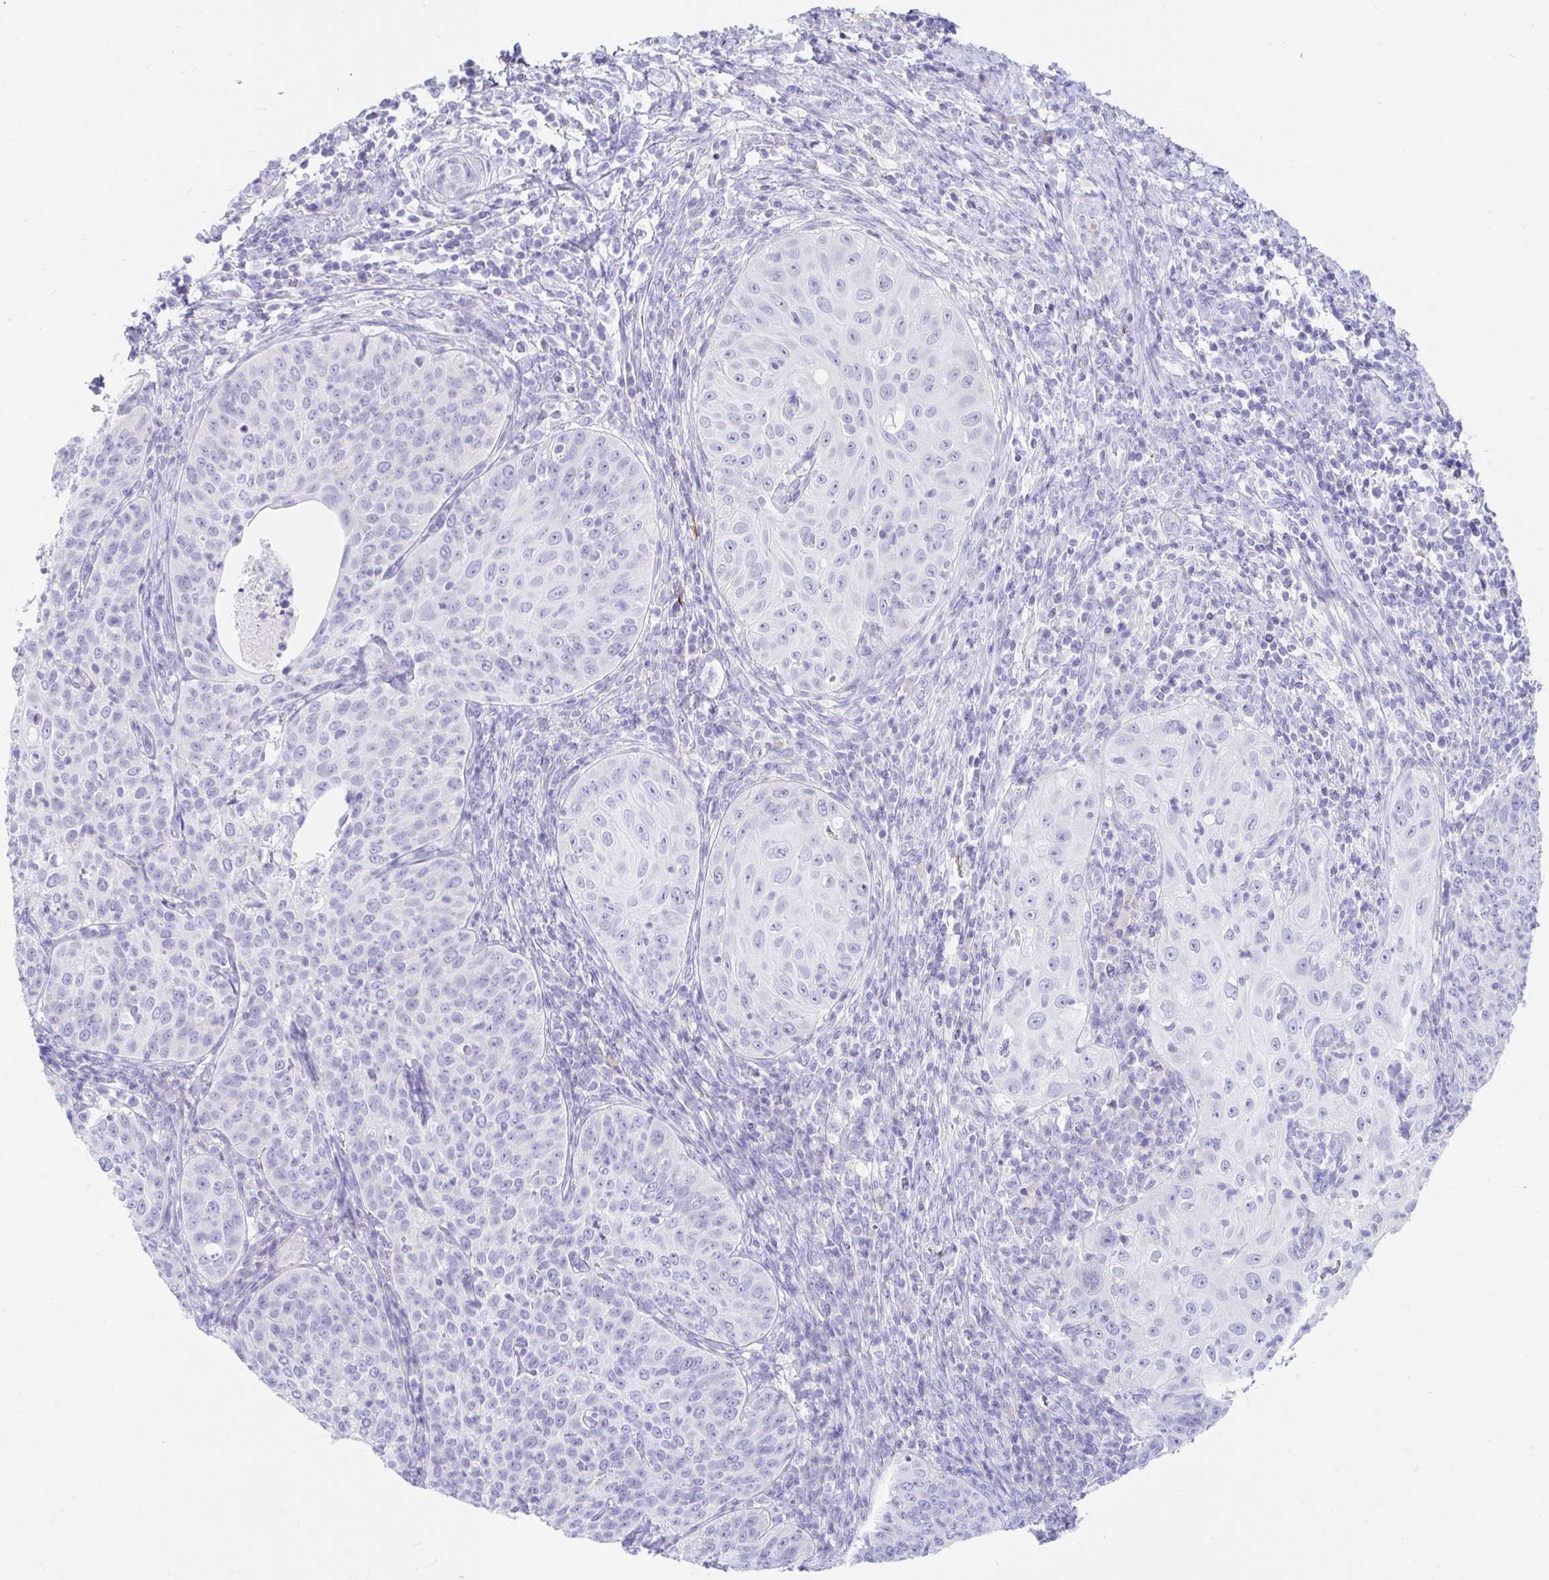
{"staining": {"intensity": "negative", "quantity": "none", "location": "none"}, "tissue": "cervical cancer", "cell_type": "Tumor cells", "image_type": "cancer", "snomed": [{"axis": "morphology", "description": "Squamous cell carcinoma, NOS"}, {"axis": "topography", "description": "Cervix"}], "caption": "Tumor cells are negative for brown protein staining in cervical cancer (squamous cell carcinoma).", "gene": "NR2E1", "patient": {"sex": "female", "age": 30}}